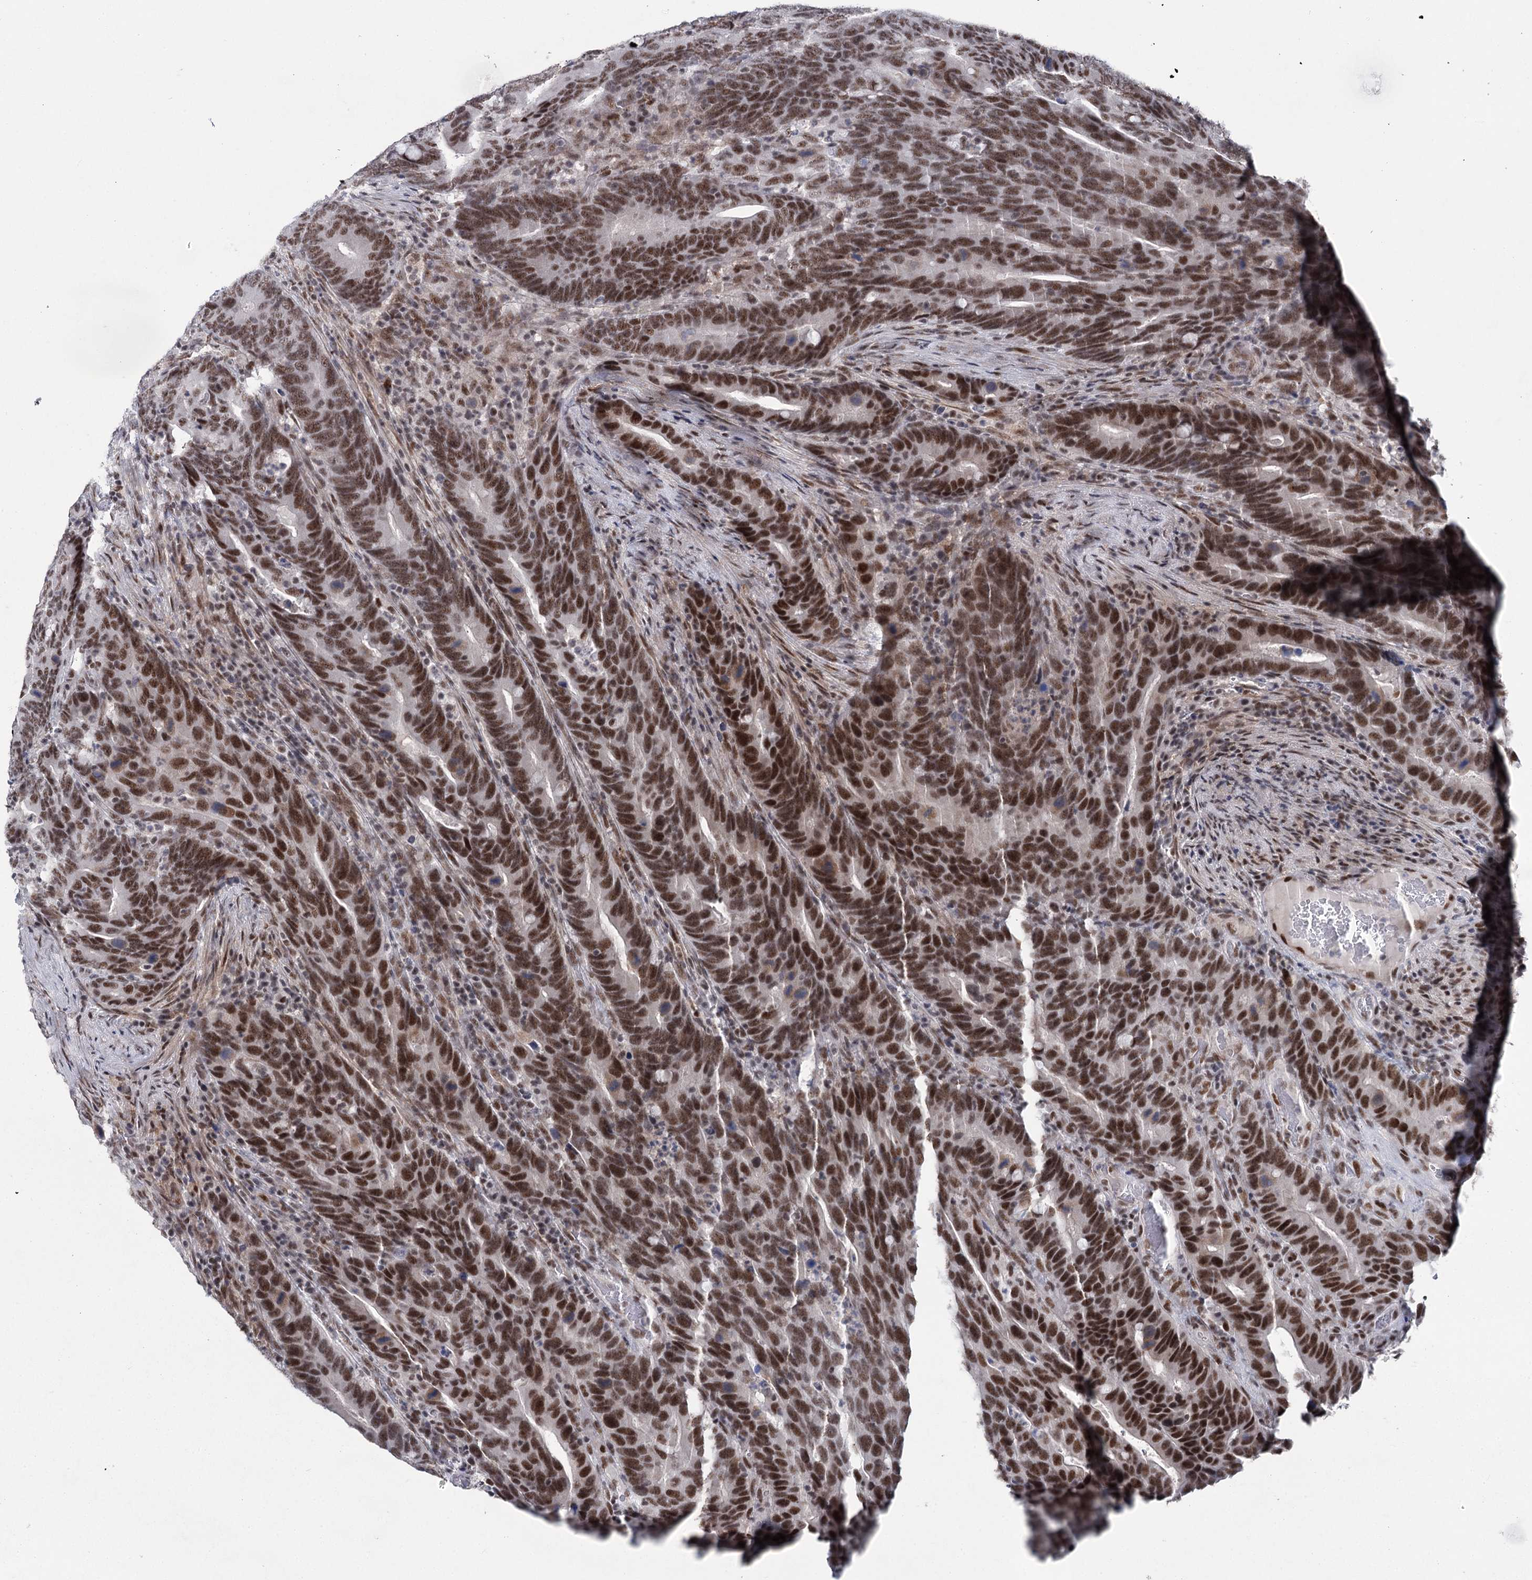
{"staining": {"intensity": "strong", "quantity": ">75%", "location": "nuclear"}, "tissue": "colorectal cancer", "cell_type": "Tumor cells", "image_type": "cancer", "snomed": [{"axis": "morphology", "description": "Adenocarcinoma, NOS"}, {"axis": "topography", "description": "Colon"}], "caption": "IHC photomicrograph of neoplastic tissue: colorectal cancer (adenocarcinoma) stained using immunohistochemistry (IHC) displays high levels of strong protein expression localized specifically in the nuclear of tumor cells, appearing as a nuclear brown color.", "gene": "SCAF8", "patient": {"sex": "female", "age": 66}}